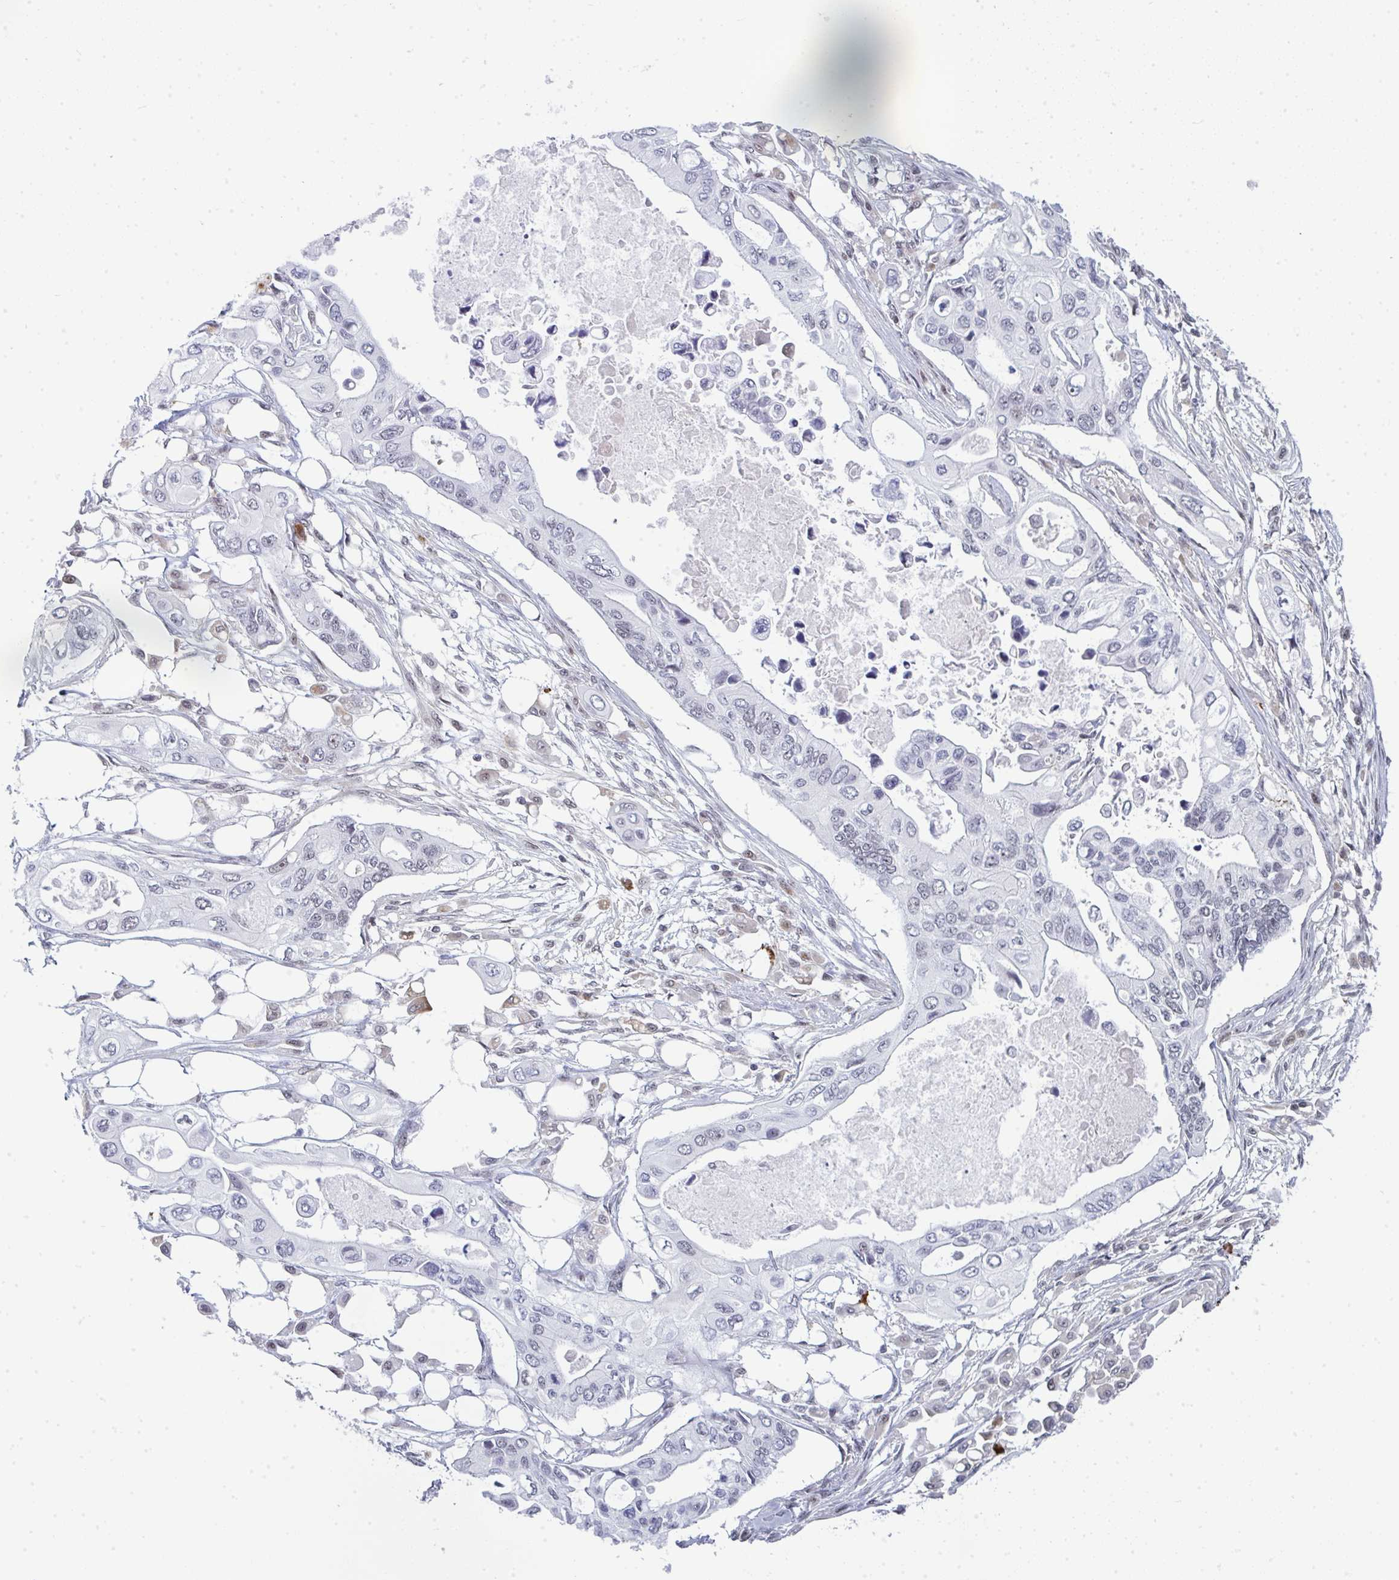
{"staining": {"intensity": "negative", "quantity": "none", "location": "none"}, "tissue": "pancreatic cancer", "cell_type": "Tumor cells", "image_type": "cancer", "snomed": [{"axis": "morphology", "description": "Adenocarcinoma, NOS"}, {"axis": "topography", "description": "Pancreas"}], "caption": "High power microscopy histopathology image of an immunohistochemistry photomicrograph of pancreatic adenocarcinoma, revealing no significant positivity in tumor cells.", "gene": "ATF1", "patient": {"sex": "female", "age": 63}}